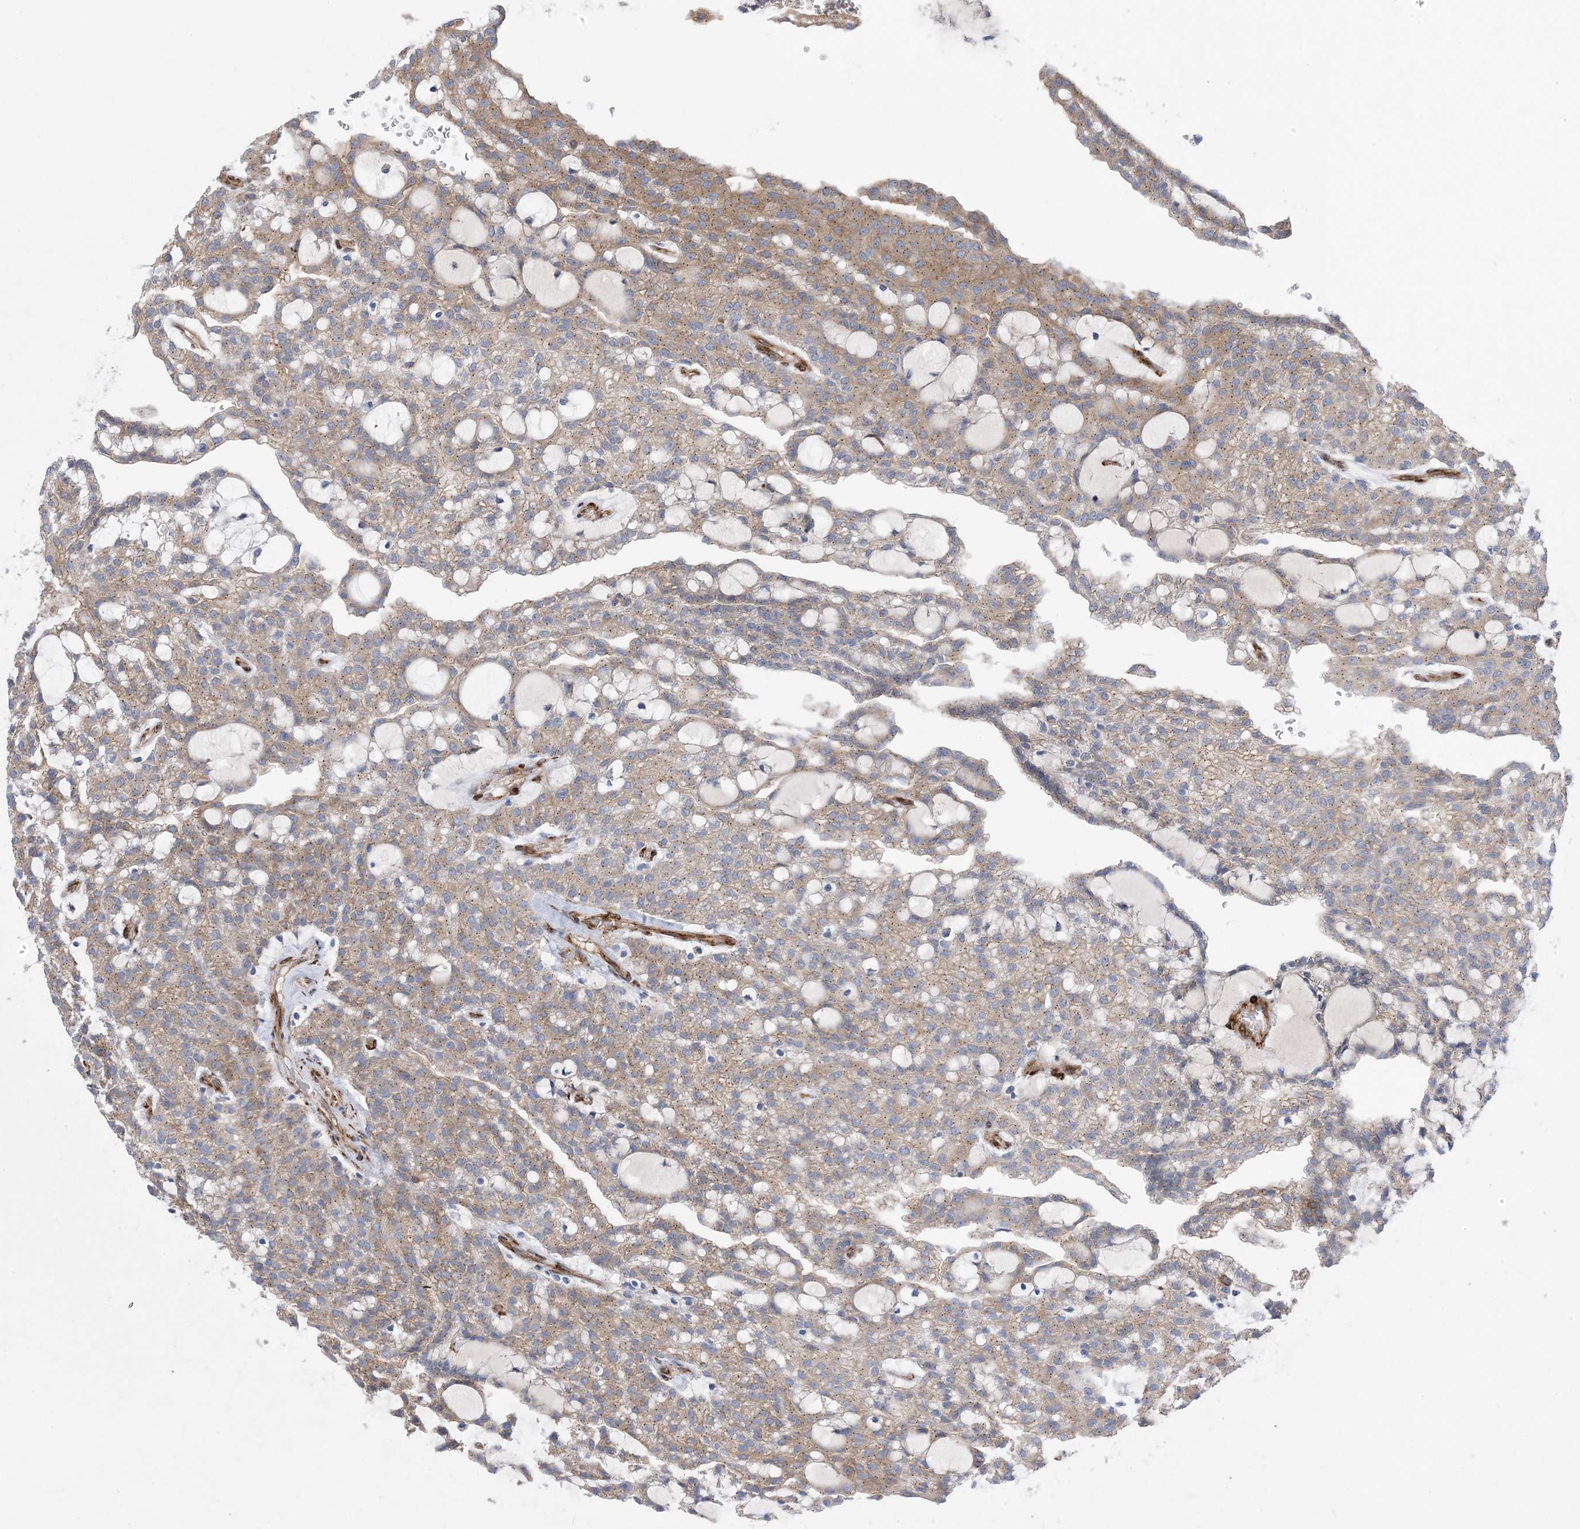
{"staining": {"intensity": "weak", "quantity": ">75%", "location": "cytoplasmic/membranous"}, "tissue": "renal cancer", "cell_type": "Tumor cells", "image_type": "cancer", "snomed": [{"axis": "morphology", "description": "Adenocarcinoma, NOS"}, {"axis": "topography", "description": "Kidney"}], "caption": "Immunohistochemical staining of human renal adenocarcinoma displays low levels of weak cytoplasmic/membranous staining in approximately >75% of tumor cells. (DAB = brown stain, brightfield microscopy at high magnification).", "gene": "RBMS3", "patient": {"sex": "male", "age": 63}}